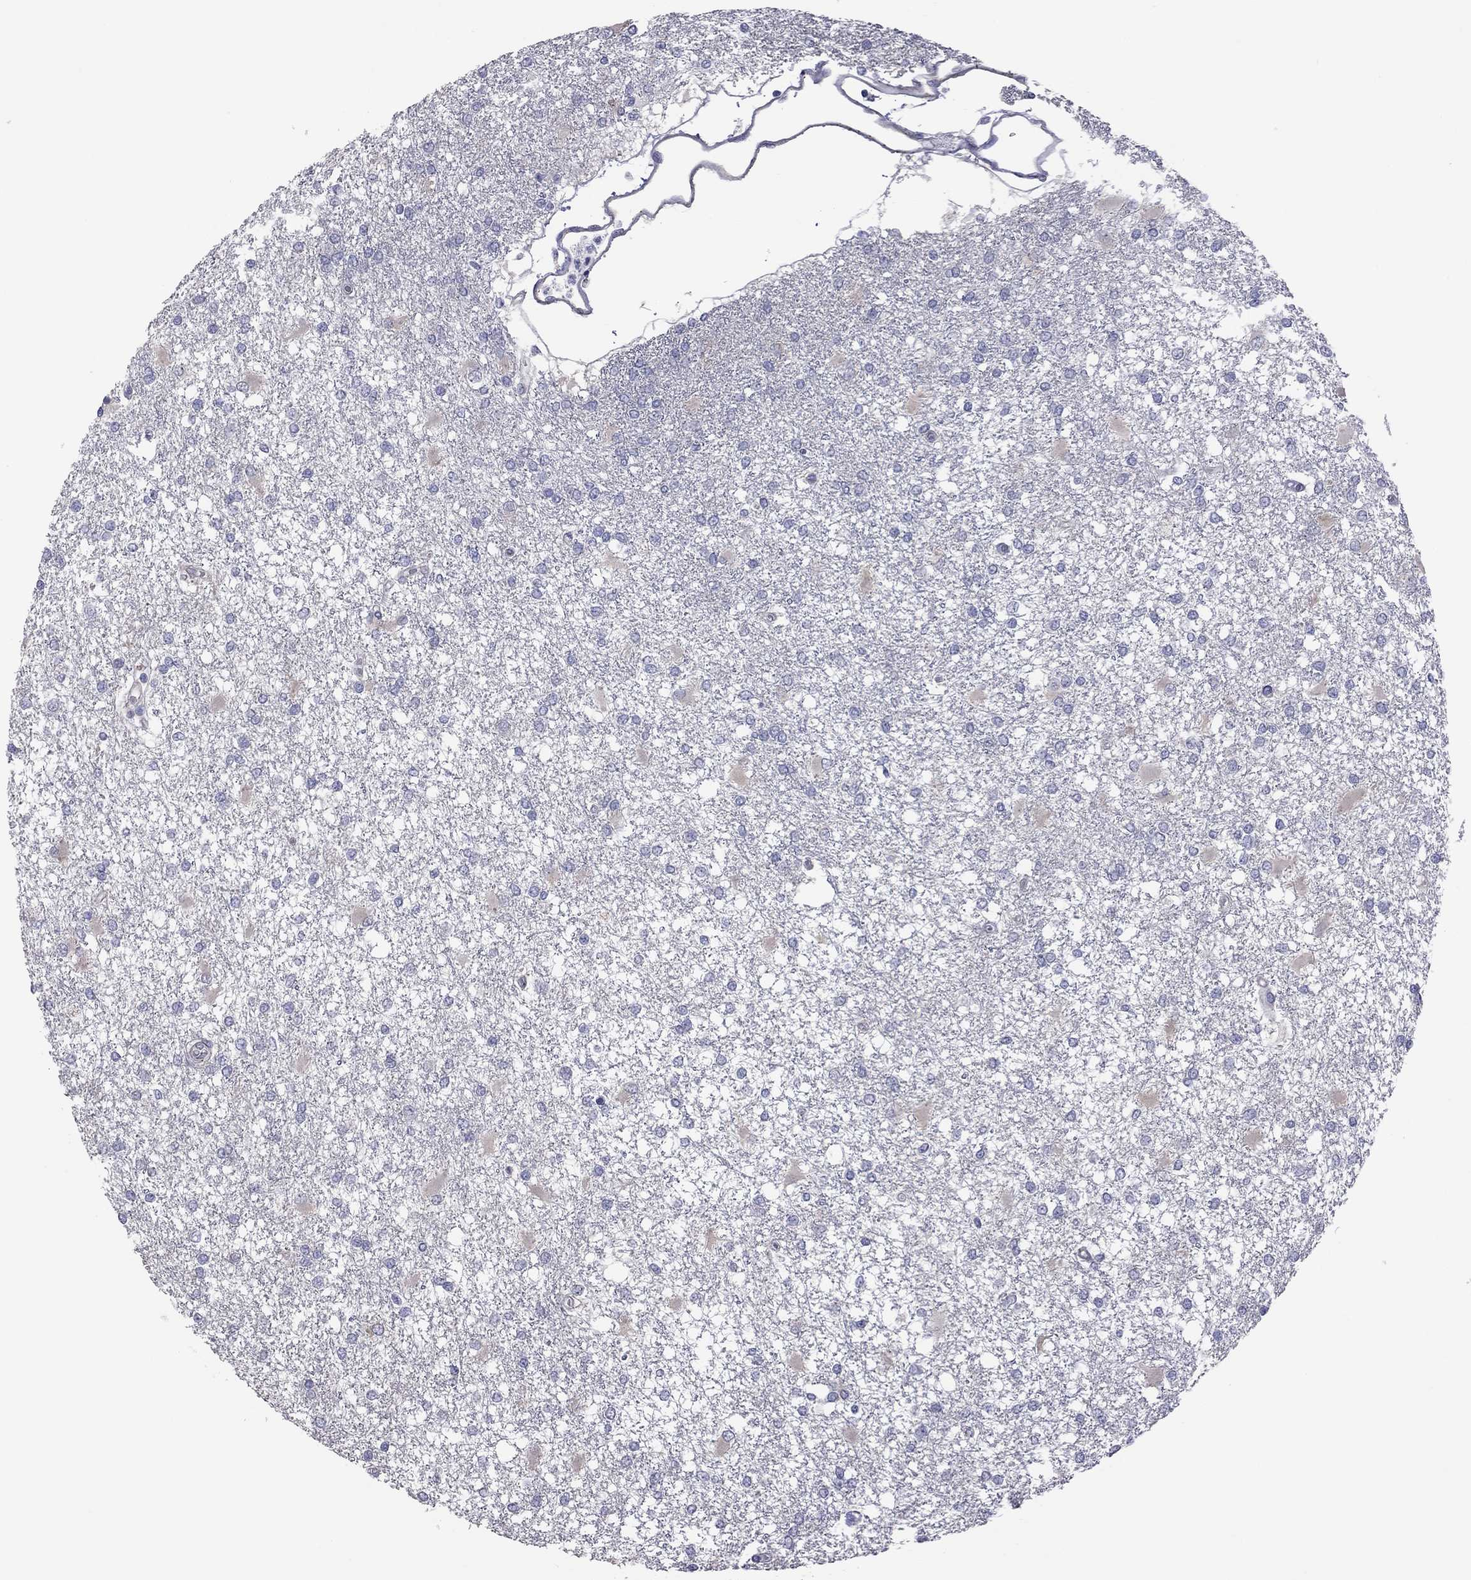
{"staining": {"intensity": "negative", "quantity": "none", "location": "none"}, "tissue": "glioma", "cell_type": "Tumor cells", "image_type": "cancer", "snomed": [{"axis": "morphology", "description": "Glioma, malignant, High grade"}, {"axis": "topography", "description": "Cerebral cortex"}], "caption": "Immunohistochemistry histopathology image of human malignant glioma (high-grade) stained for a protein (brown), which exhibits no expression in tumor cells.", "gene": "HYLS1", "patient": {"sex": "male", "age": 79}}